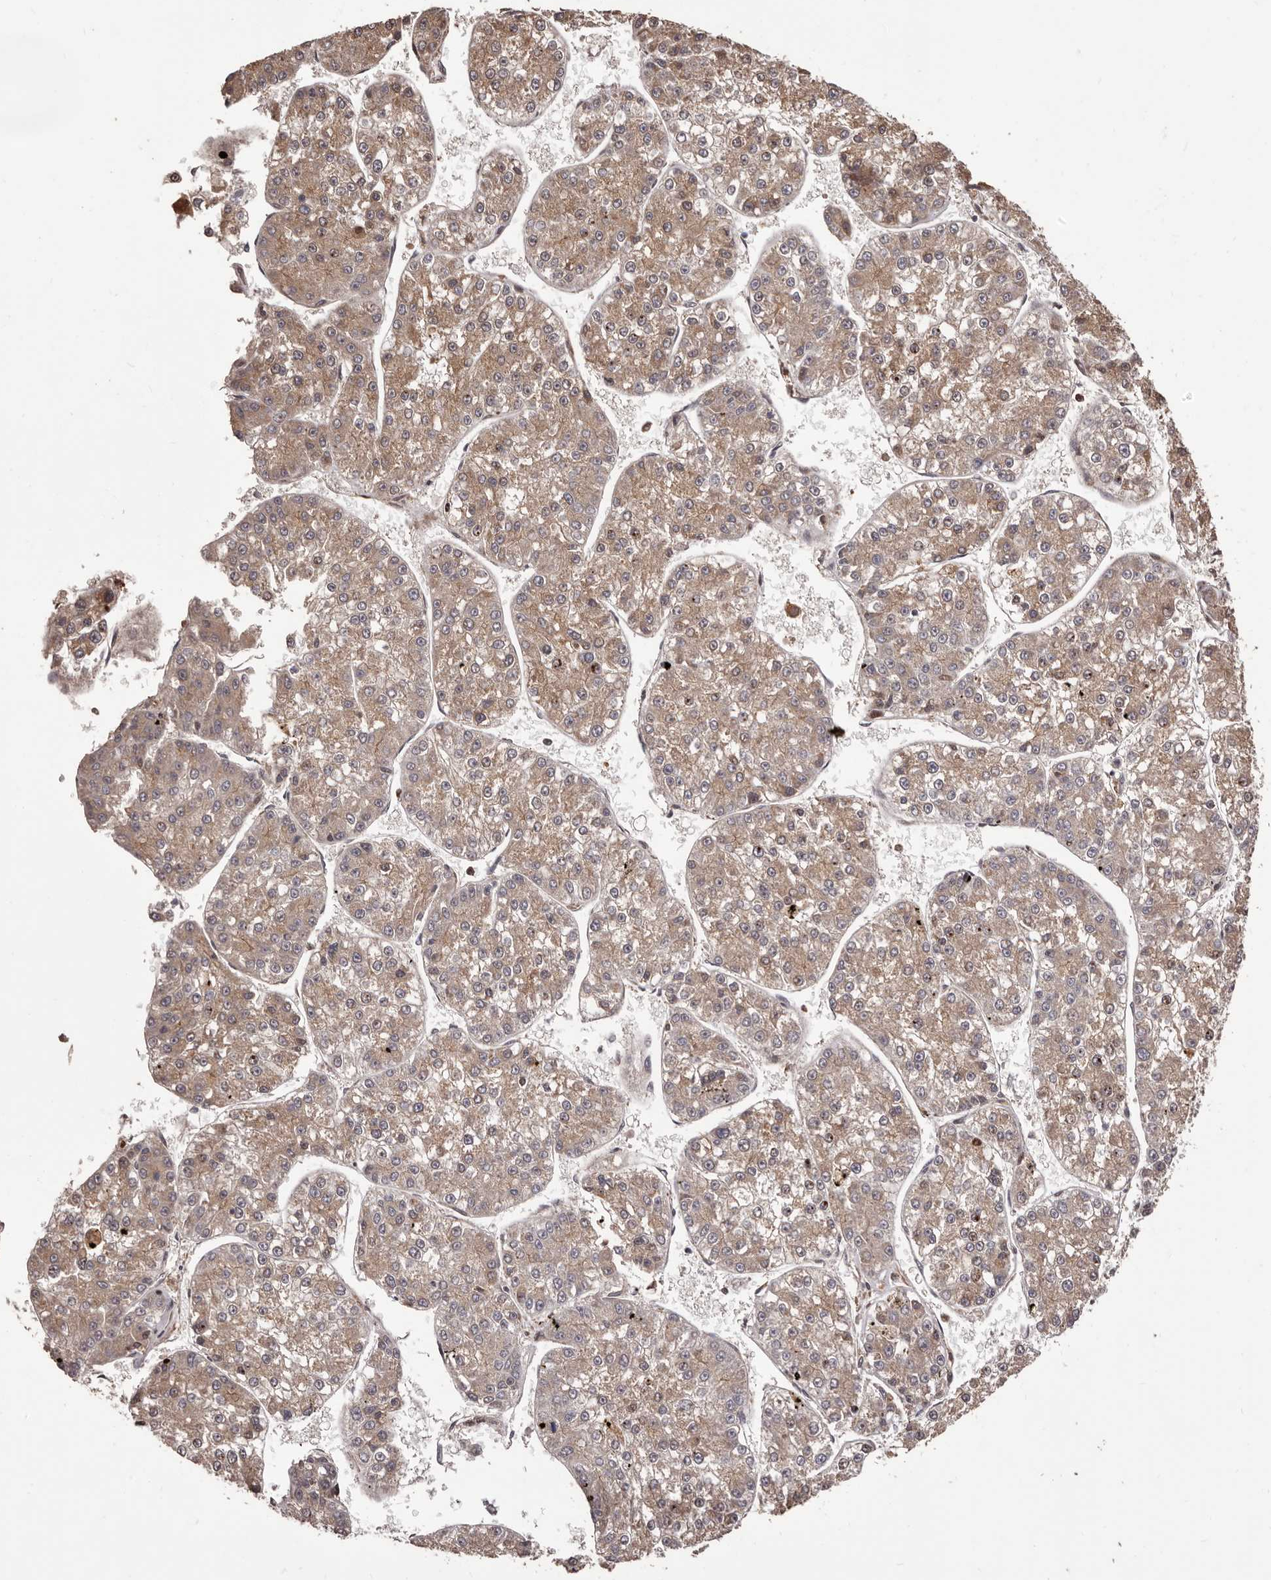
{"staining": {"intensity": "weak", "quantity": ">75%", "location": "cytoplasmic/membranous"}, "tissue": "liver cancer", "cell_type": "Tumor cells", "image_type": "cancer", "snomed": [{"axis": "morphology", "description": "Carcinoma, Hepatocellular, NOS"}, {"axis": "topography", "description": "Liver"}], "caption": "Brown immunohistochemical staining in human liver cancer (hepatocellular carcinoma) reveals weak cytoplasmic/membranous expression in approximately >75% of tumor cells.", "gene": "ZCCHC7", "patient": {"sex": "female", "age": 73}}